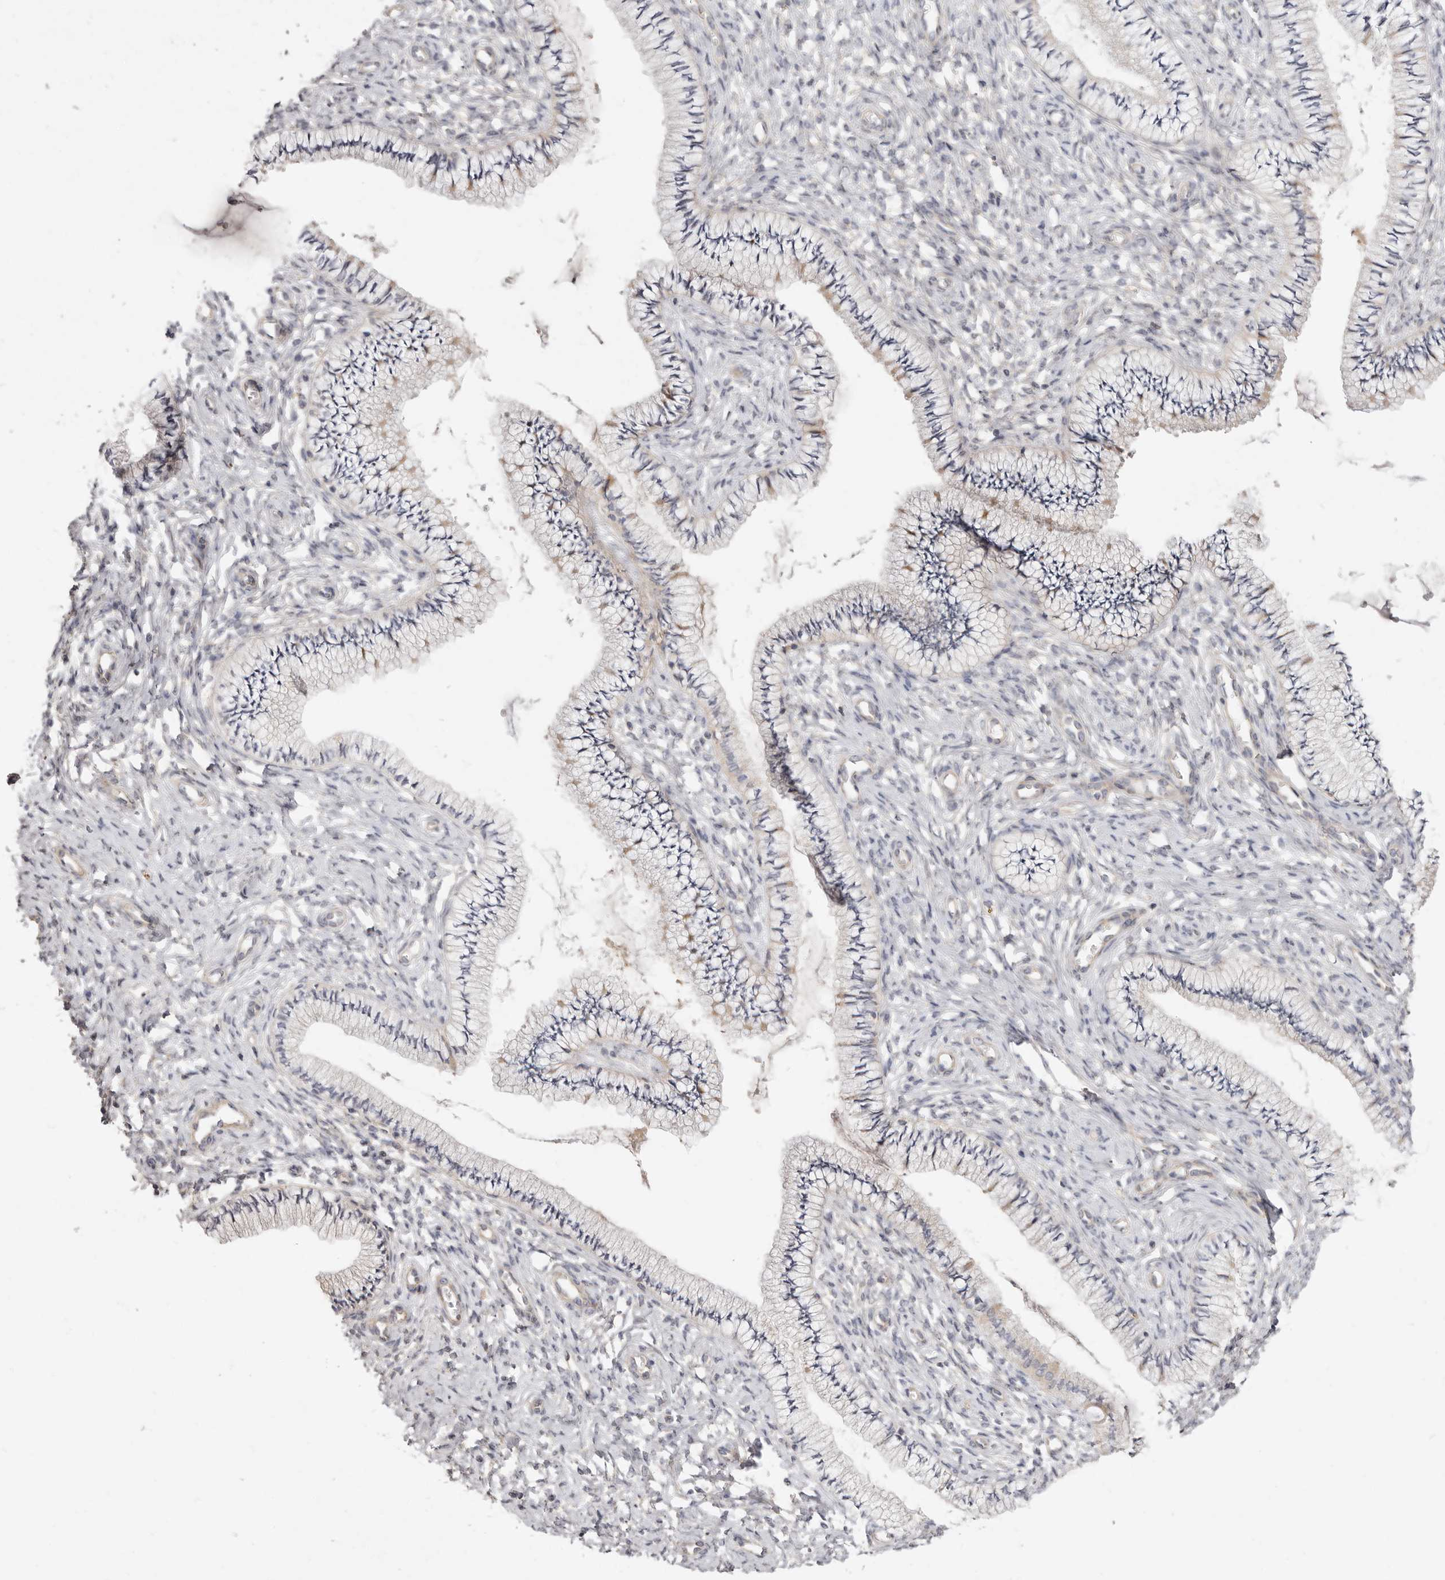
{"staining": {"intensity": "negative", "quantity": "none", "location": "none"}, "tissue": "cervix", "cell_type": "Glandular cells", "image_type": "normal", "snomed": [{"axis": "morphology", "description": "Normal tissue, NOS"}, {"axis": "topography", "description": "Cervix"}], "caption": "The IHC histopathology image has no significant staining in glandular cells of cervix.", "gene": "ADAMTS9", "patient": {"sex": "female", "age": 36}}